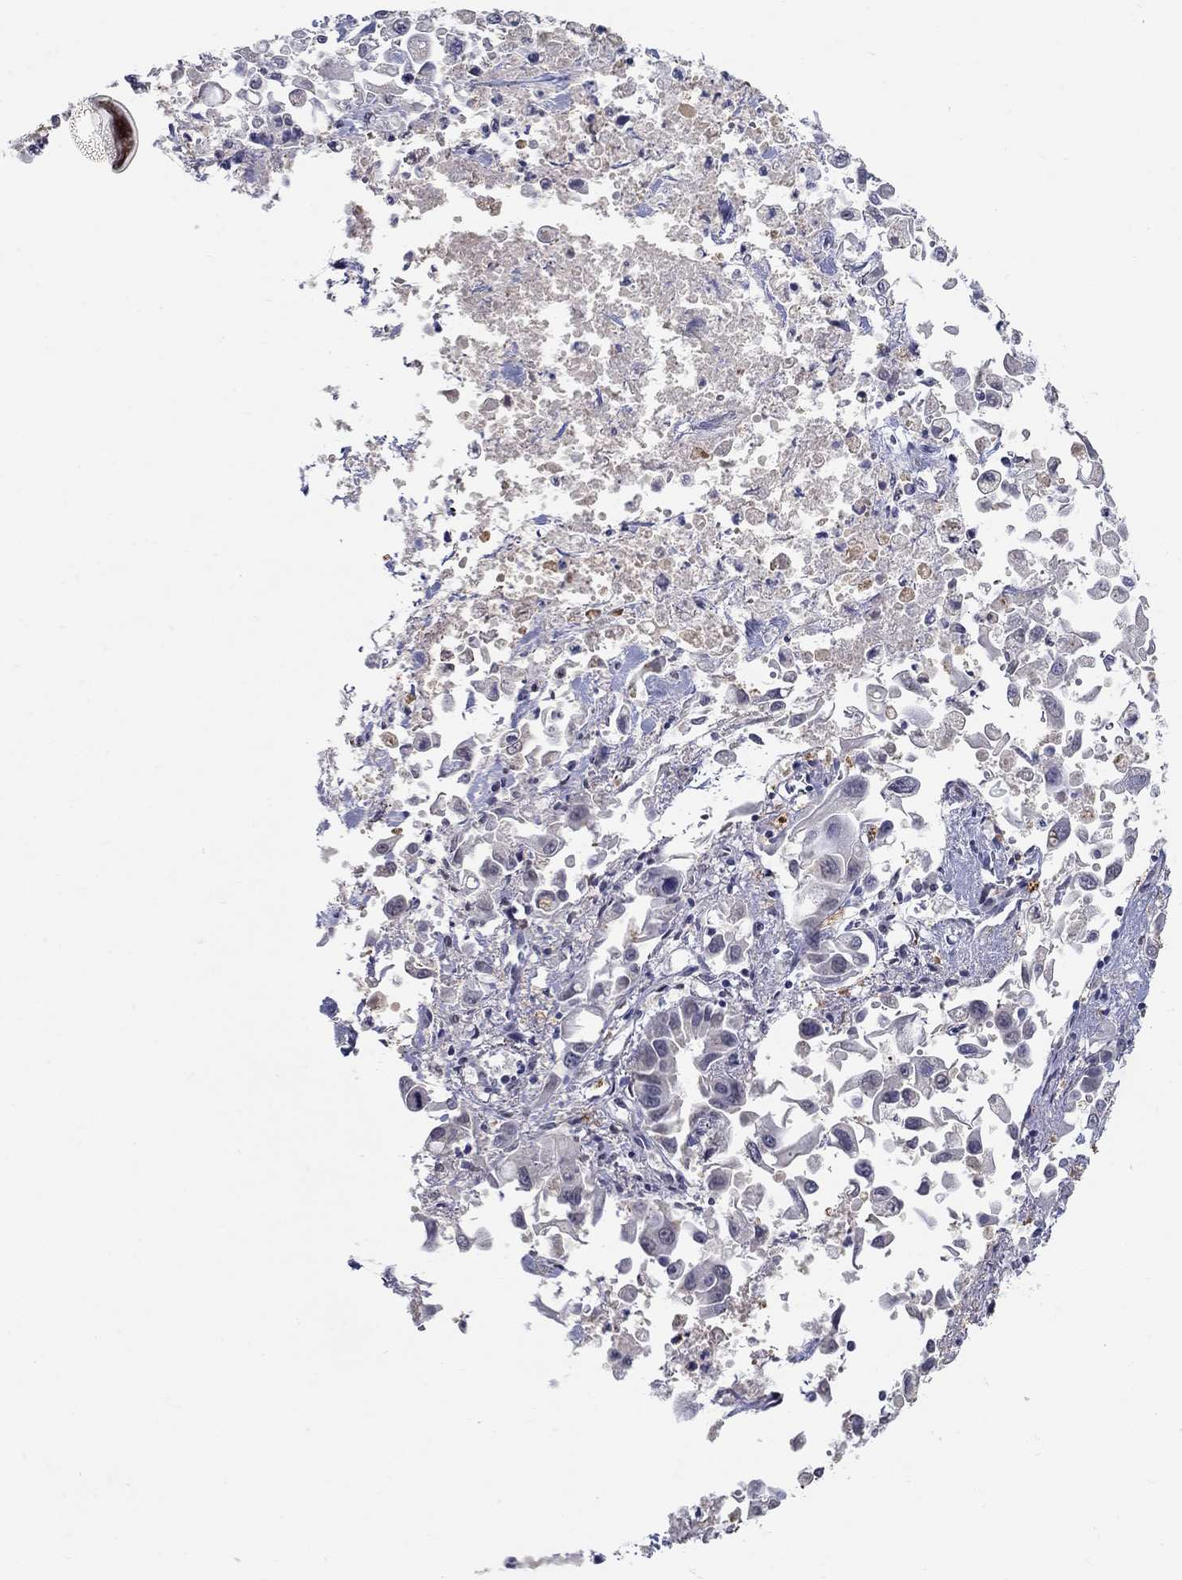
{"staining": {"intensity": "negative", "quantity": "none", "location": "none"}, "tissue": "pancreatic cancer", "cell_type": "Tumor cells", "image_type": "cancer", "snomed": [{"axis": "morphology", "description": "Adenocarcinoma, NOS"}, {"axis": "topography", "description": "Pancreas"}], "caption": "Pancreatic cancer (adenocarcinoma) was stained to show a protein in brown. There is no significant staining in tumor cells.", "gene": "RAPGEF5", "patient": {"sex": "female", "age": 83}}